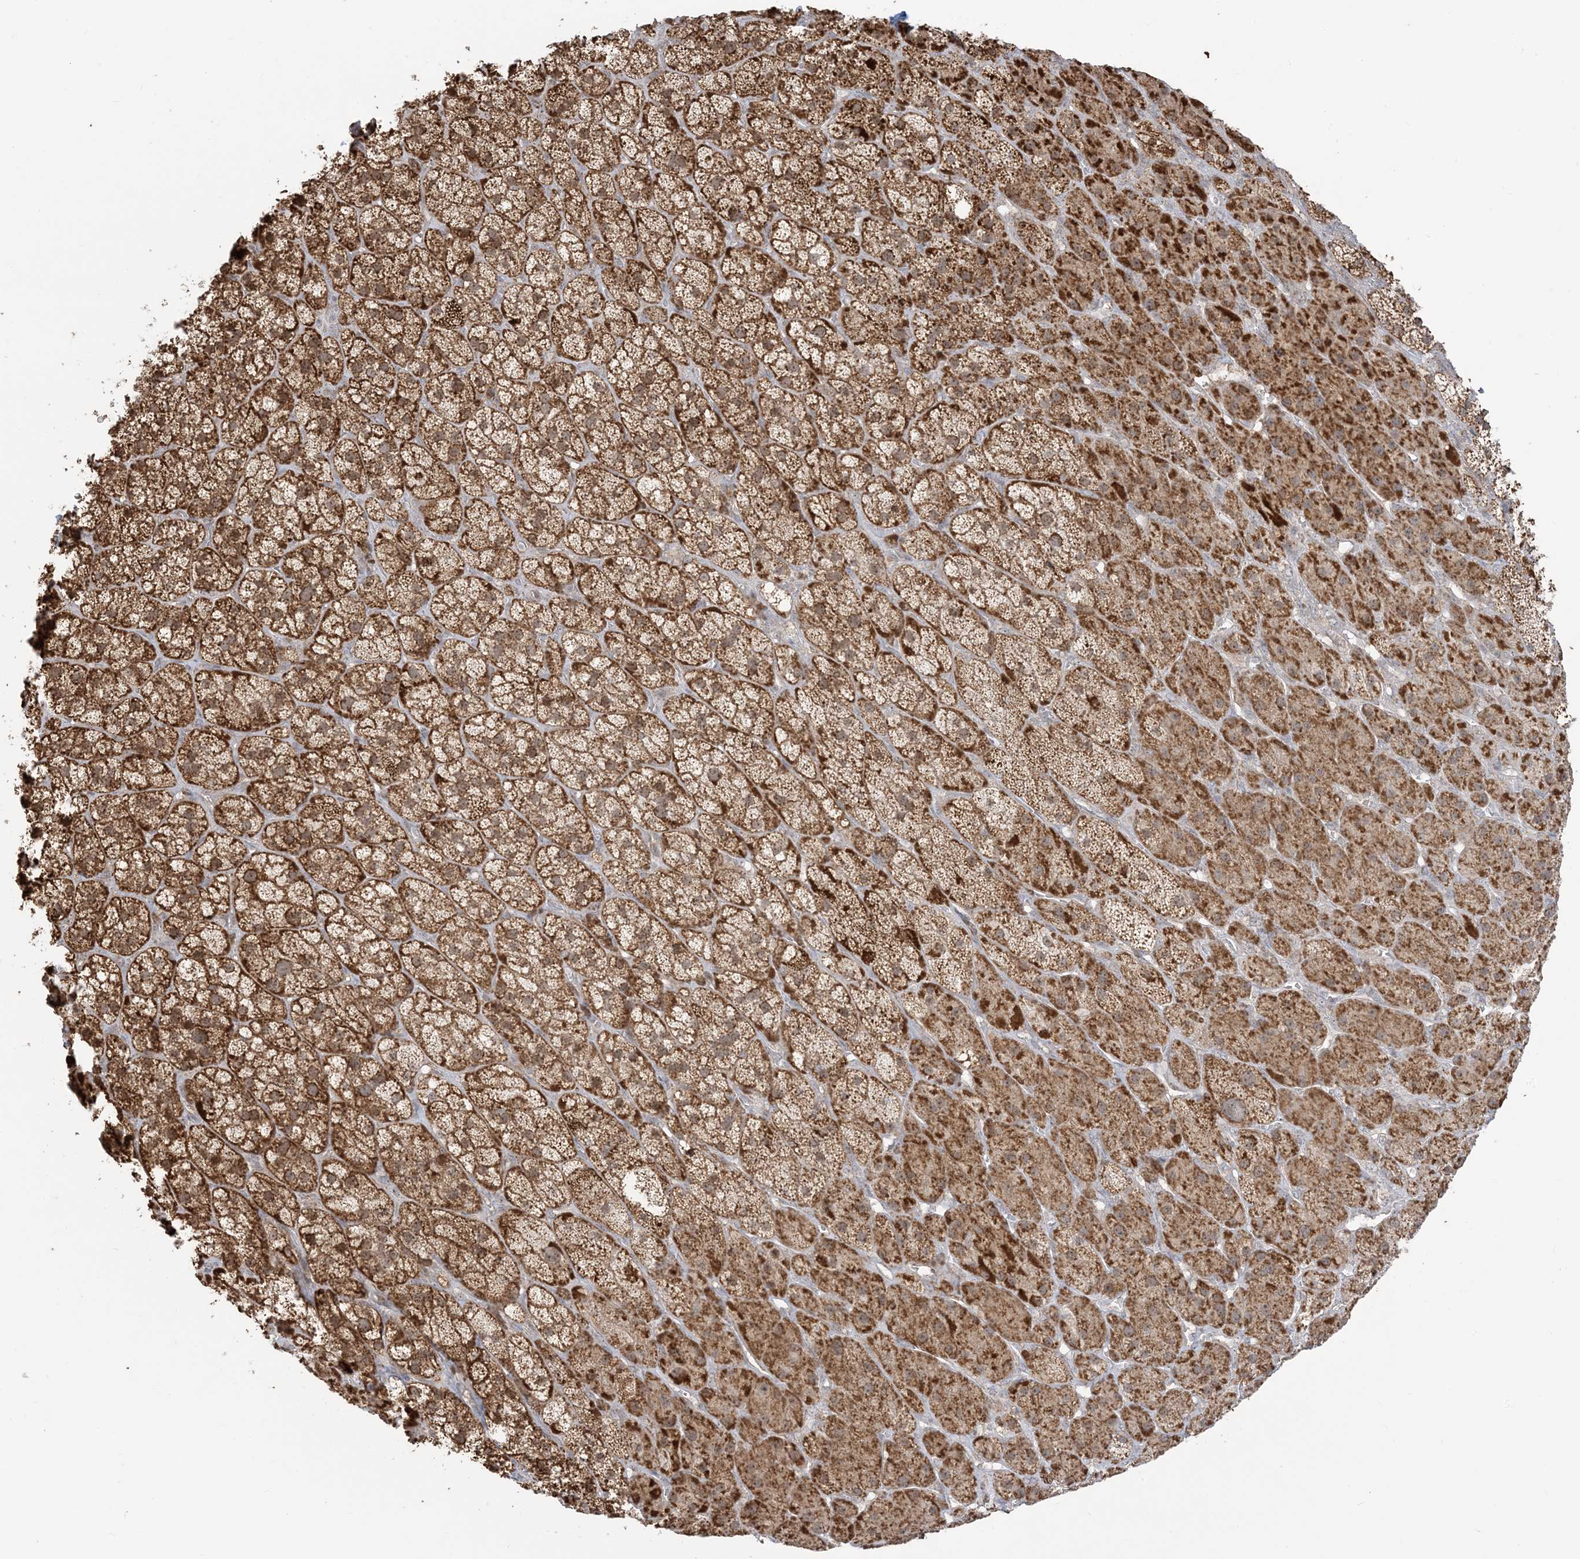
{"staining": {"intensity": "strong", "quantity": "25%-75%", "location": "cytoplasmic/membranous"}, "tissue": "adrenal gland", "cell_type": "Glandular cells", "image_type": "normal", "snomed": [{"axis": "morphology", "description": "Normal tissue, NOS"}, {"axis": "topography", "description": "Adrenal gland"}], "caption": "Immunohistochemistry (IHC) (DAB) staining of unremarkable adrenal gland reveals strong cytoplasmic/membranous protein expression in approximately 25%-75% of glandular cells.", "gene": "MAPKBP1", "patient": {"sex": "male", "age": 61}}